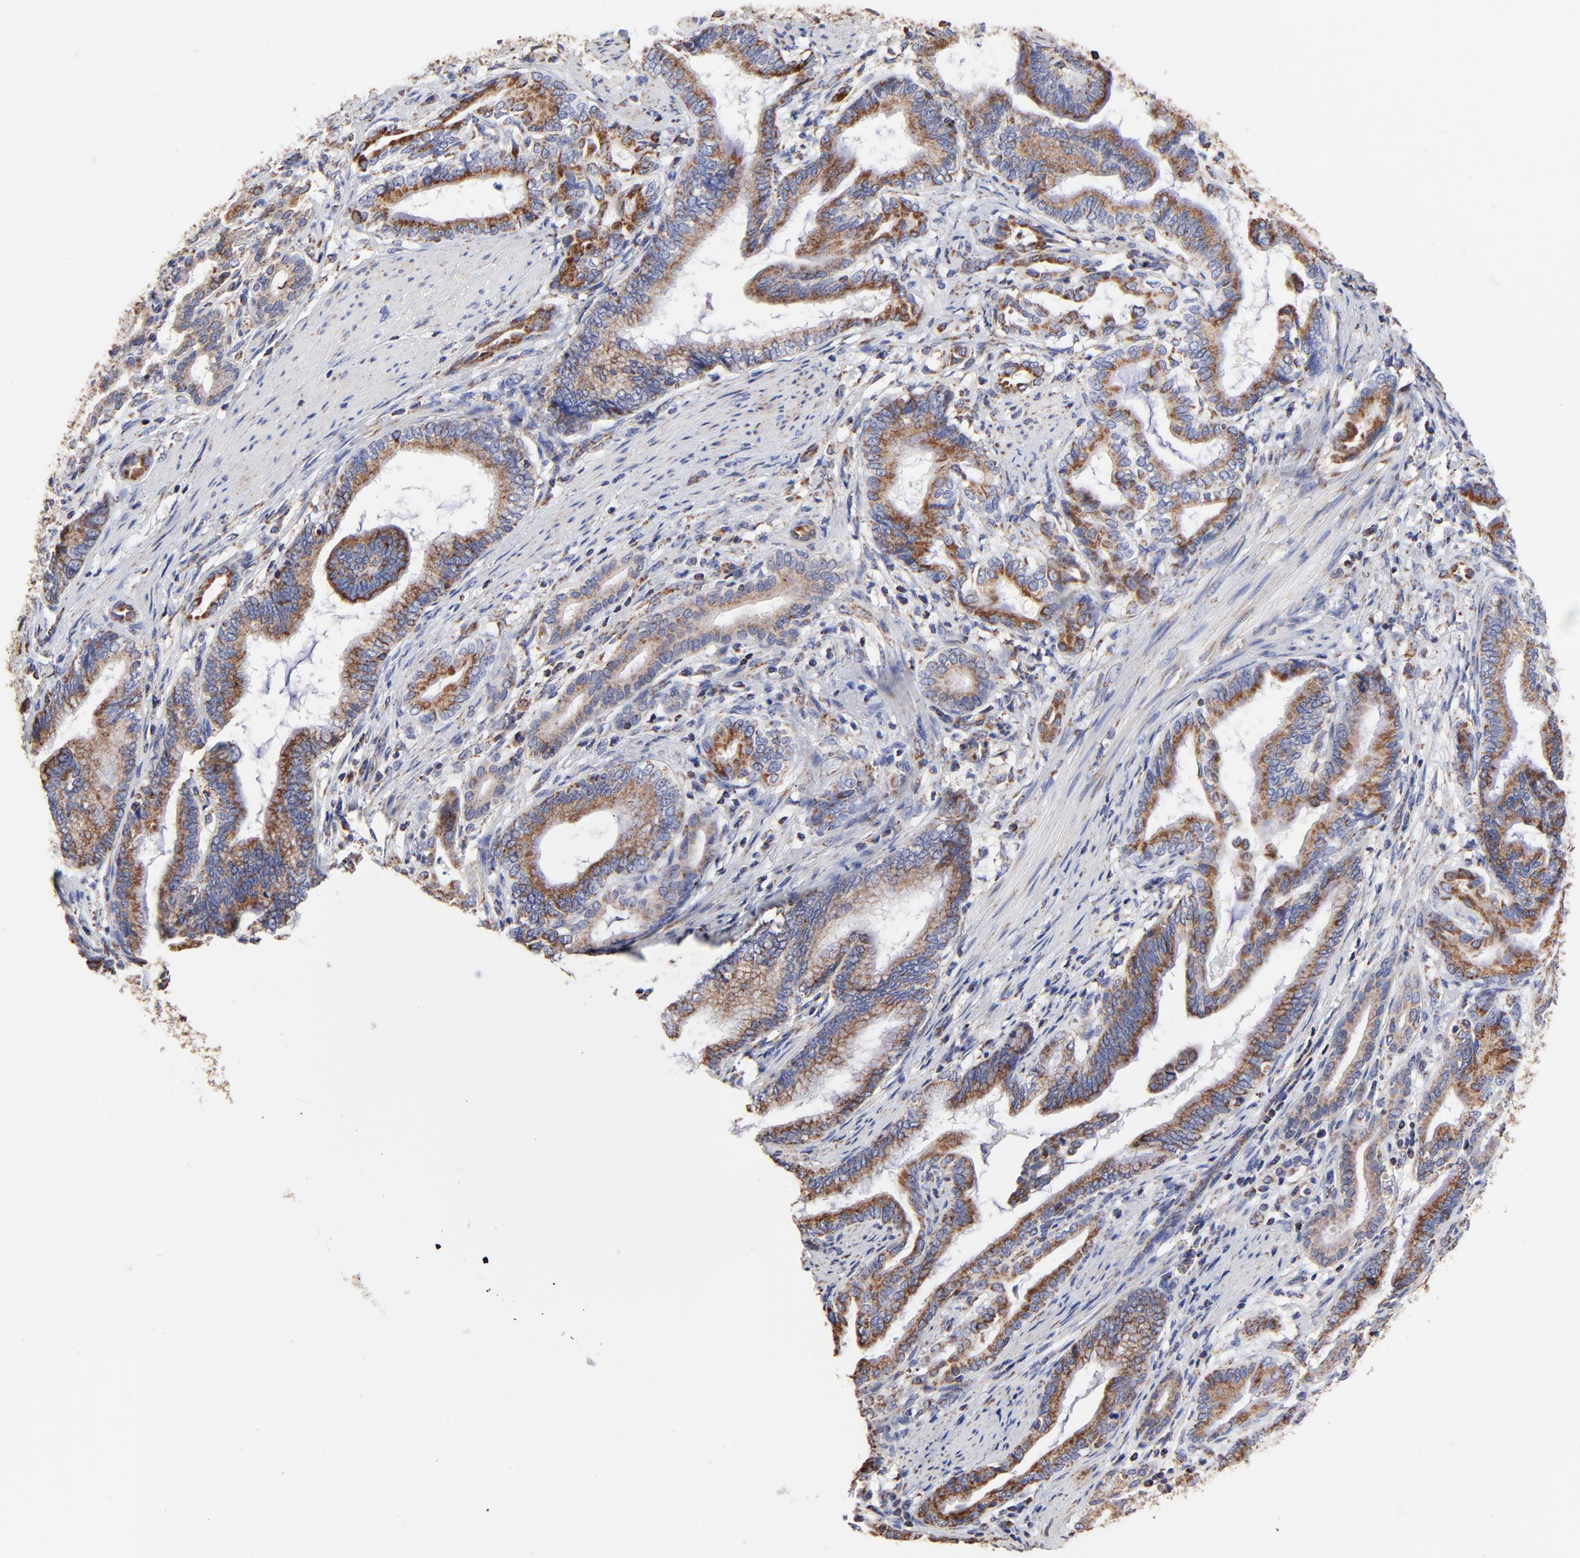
{"staining": {"intensity": "moderate", "quantity": ">75%", "location": "cytoplasmic/membranous"}, "tissue": "pancreatic cancer", "cell_type": "Tumor cells", "image_type": "cancer", "snomed": [{"axis": "morphology", "description": "Adenocarcinoma, NOS"}, {"axis": "topography", "description": "Pancreas"}], "caption": "Immunohistochemical staining of human pancreatic adenocarcinoma reveals moderate cytoplasmic/membranous protein expression in approximately >75% of tumor cells.", "gene": "SSBP1", "patient": {"sex": "female", "age": 64}}